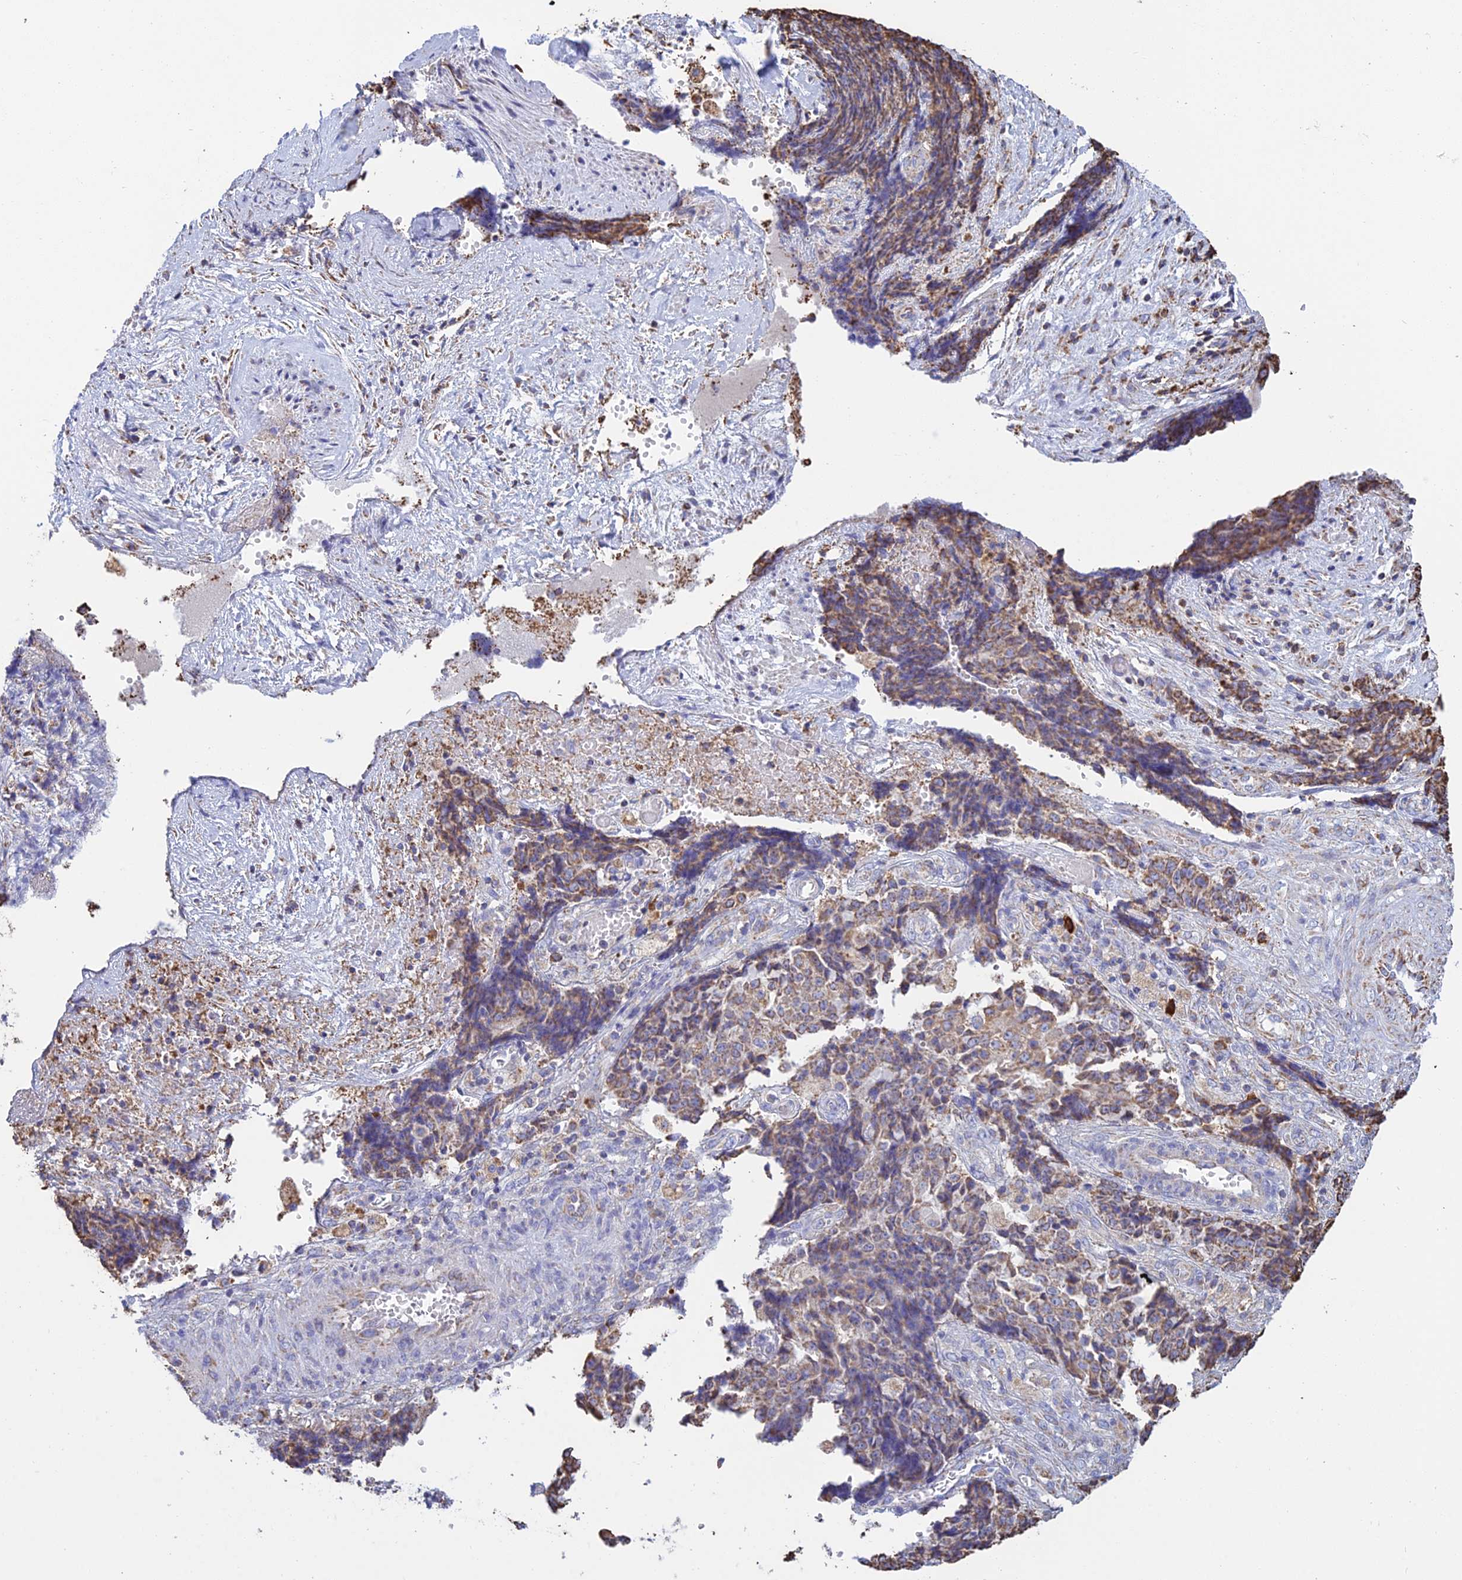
{"staining": {"intensity": "moderate", "quantity": ">75%", "location": "cytoplasmic/membranous"}, "tissue": "ovarian cancer", "cell_type": "Tumor cells", "image_type": "cancer", "snomed": [{"axis": "morphology", "description": "Carcinoma, endometroid"}, {"axis": "topography", "description": "Ovary"}], "caption": "A high-resolution micrograph shows immunohistochemistry (IHC) staining of ovarian cancer, which reveals moderate cytoplasmic/membranous positivity in about >75% of tumor cells. Using DAB (brown) and hematoxylin (blue) stains, captured at high magnification using brightfield microscopy.", "gene": "OR2W3", "patient": {"sex": "female", "age": 42}}